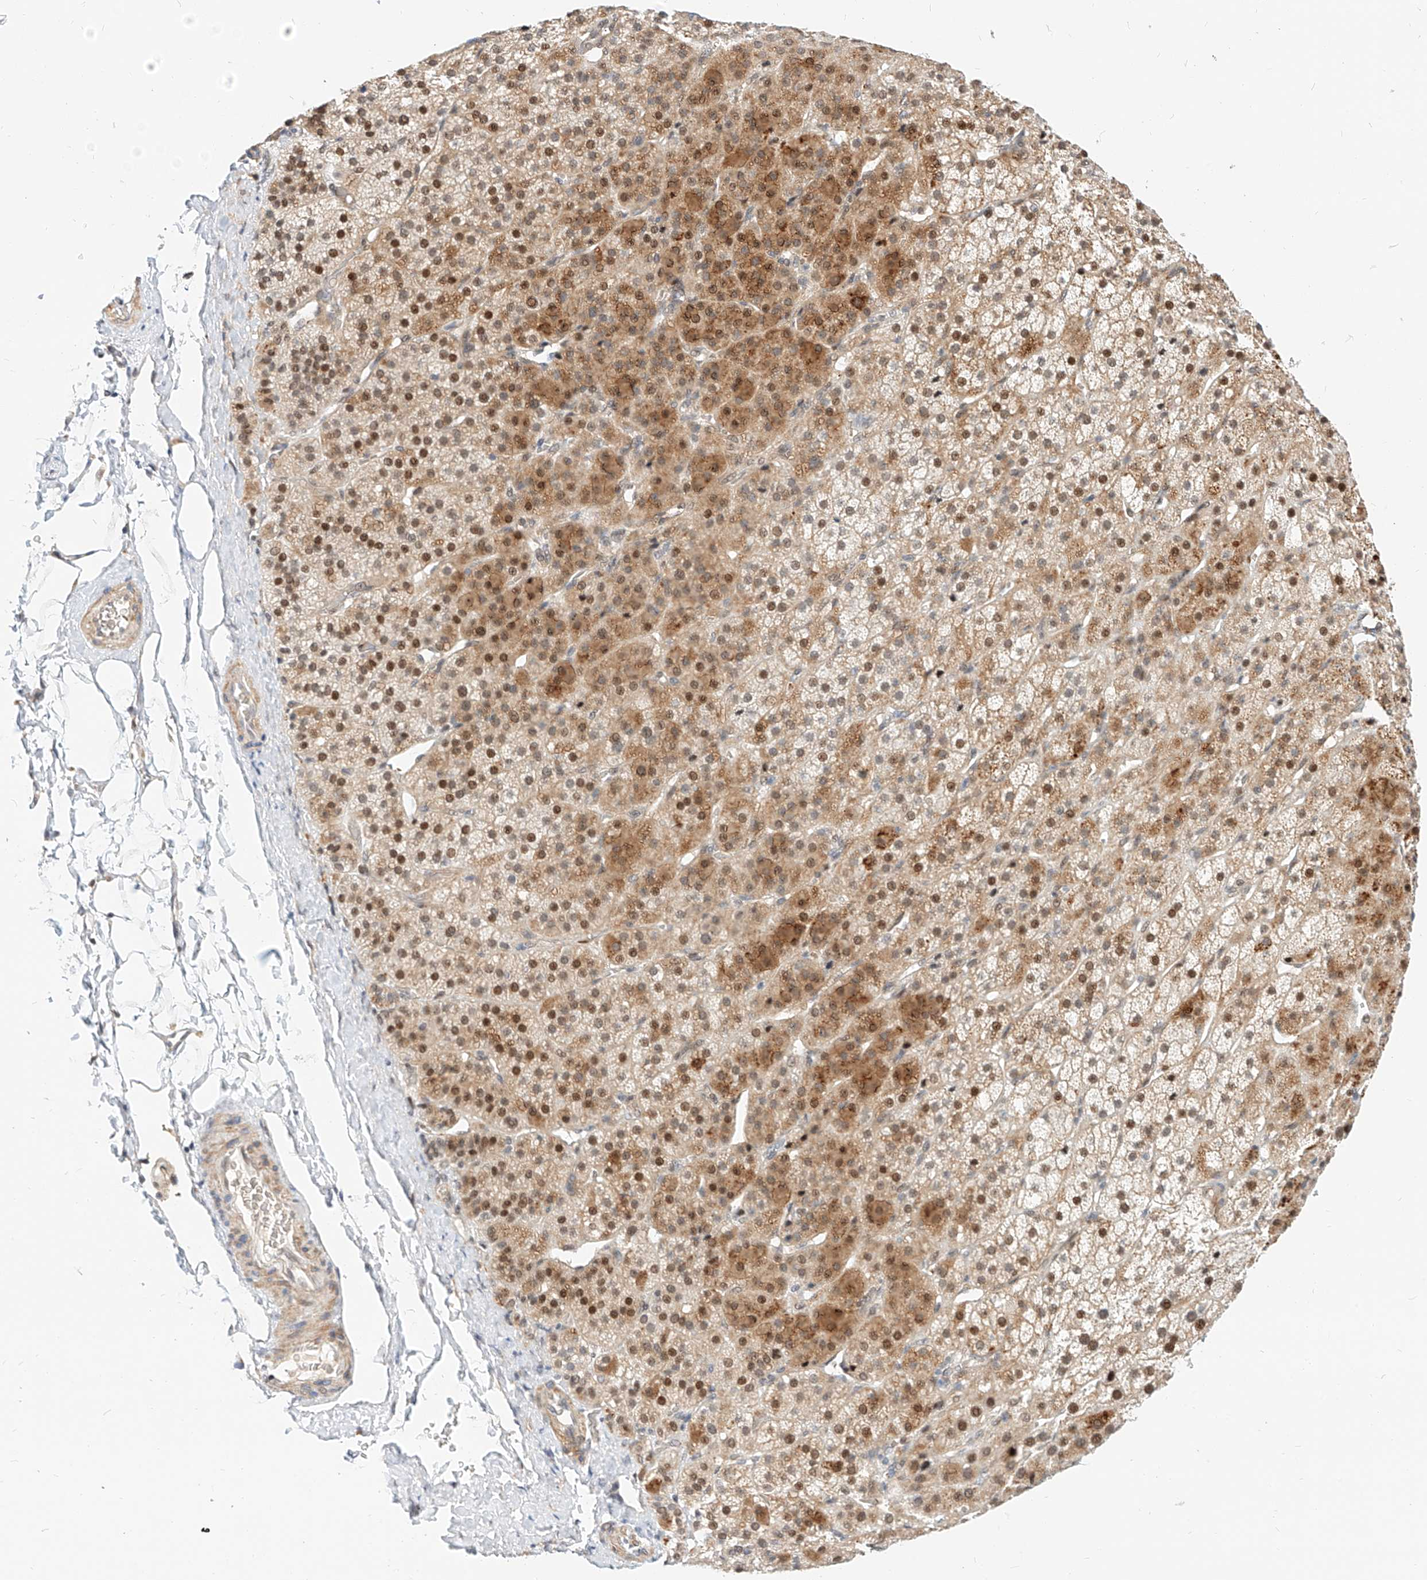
{"staining": {"intensity": "moderate", "quantity": "25%-75%", "location": "cytoplasmic/membranous,nuclear"}, "tissue": "adrenal gland", "cell_type": "Glandular cells", "image_type": "normal", "snomed": [{"axis": "morphology", "description": "Normal tissue, NOS"}, {"axis": "topography", "description": "Adrenal gland"}], "caption": "An image of adrenal gland stained for a protein exhibits moderate cytoplasmic/membranous,nuclear brown staining in glandular cells. (DAB (3,3'-diaminobenzidine) = brown stain, brightfield microscopy at high magnification).", "gene": "CBX8", "patient": {"sex": "female", "age": 57}}